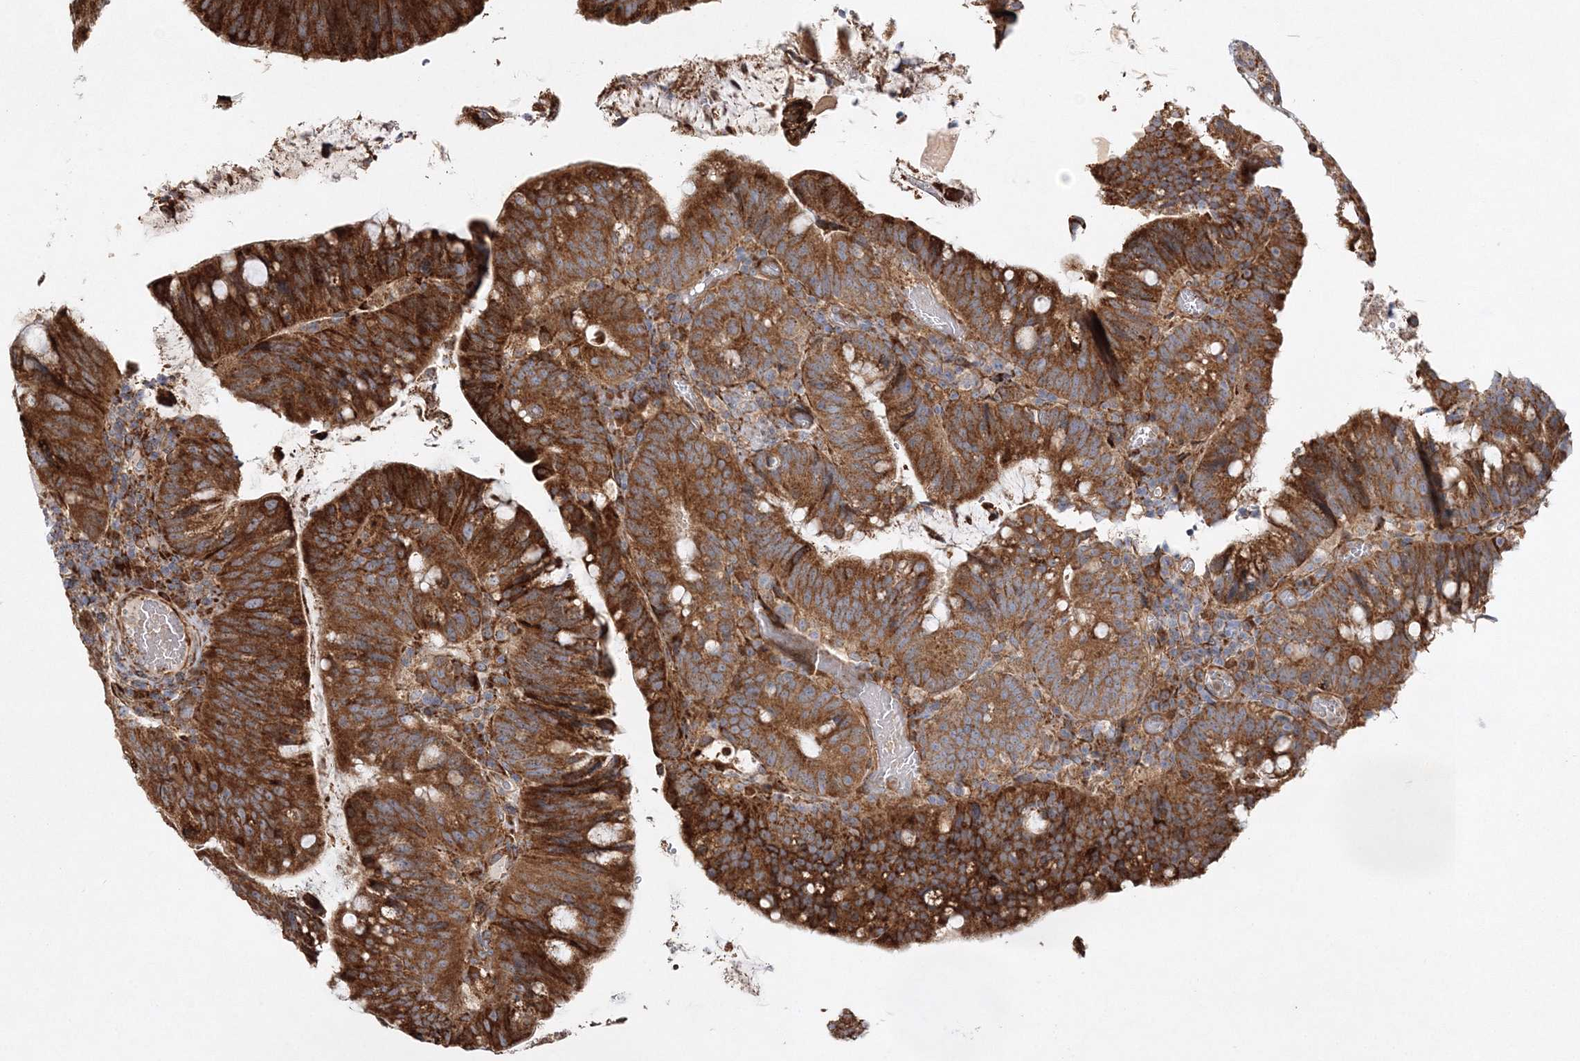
{"staining": {"intensity": "strong", "quantity": ">75%", "location": "cytoplasmic/membranous"}, "tissue": "colorectal cancer", "cell_type": "Tumor cells", "image_type": "cancer", "snomed": [{"axis": "morphology", "description": "Adenocarcinoma, NOS"}, {"axis": "topography", "description": "Colon"}], "caption": "Protein expression analysis of human colorectal adenocarcinoma reveals strong cytoplasmic/membranous staining in approximately >75% of tumor cells.", "gene": "ZFYVE16", "patient": {"sex": "female", "age": 66}}